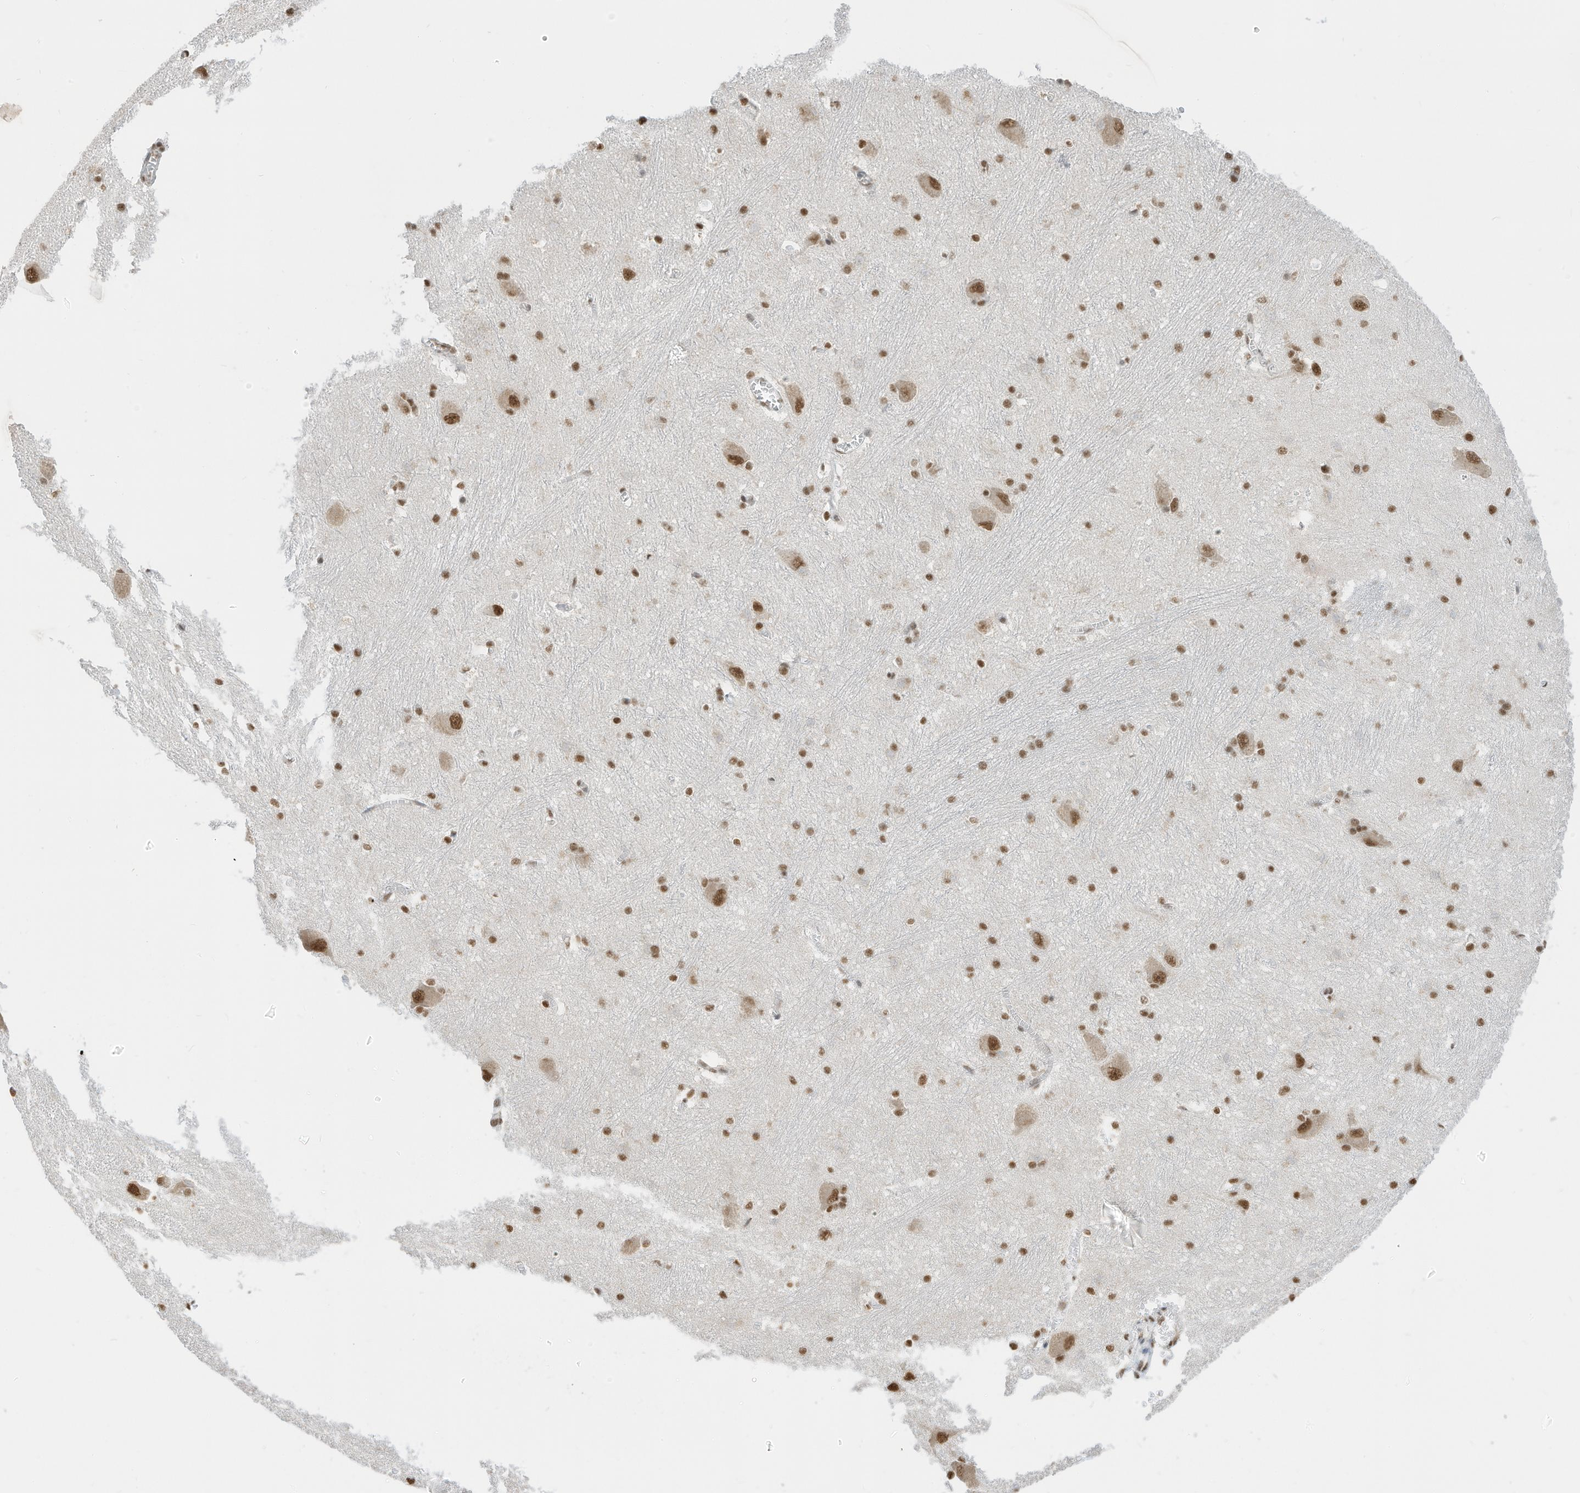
{"staining": {"intensity": "moderate", "quantity": ">75%", "location": "nuclear"}, "tissue": "caudate", "cell_type": "Glial cells", "image_type": "normal", "snomed": [{"axis": "morphology", "description": "Normal tissue, NOS"}, {"axis": "topography", "description": "Lateral ventricle wall"}], "caption": "Immunohistochemistry (IHC) micrograph of normal caudate: caudate stained using IHC demonstrates medium levels of moderate protein expression localized specifically in the nuclear of glial cells, appearing as a nuclear brown color.", "gene": "ZNF195", "patient": {"sex": "male", "age": 37}}